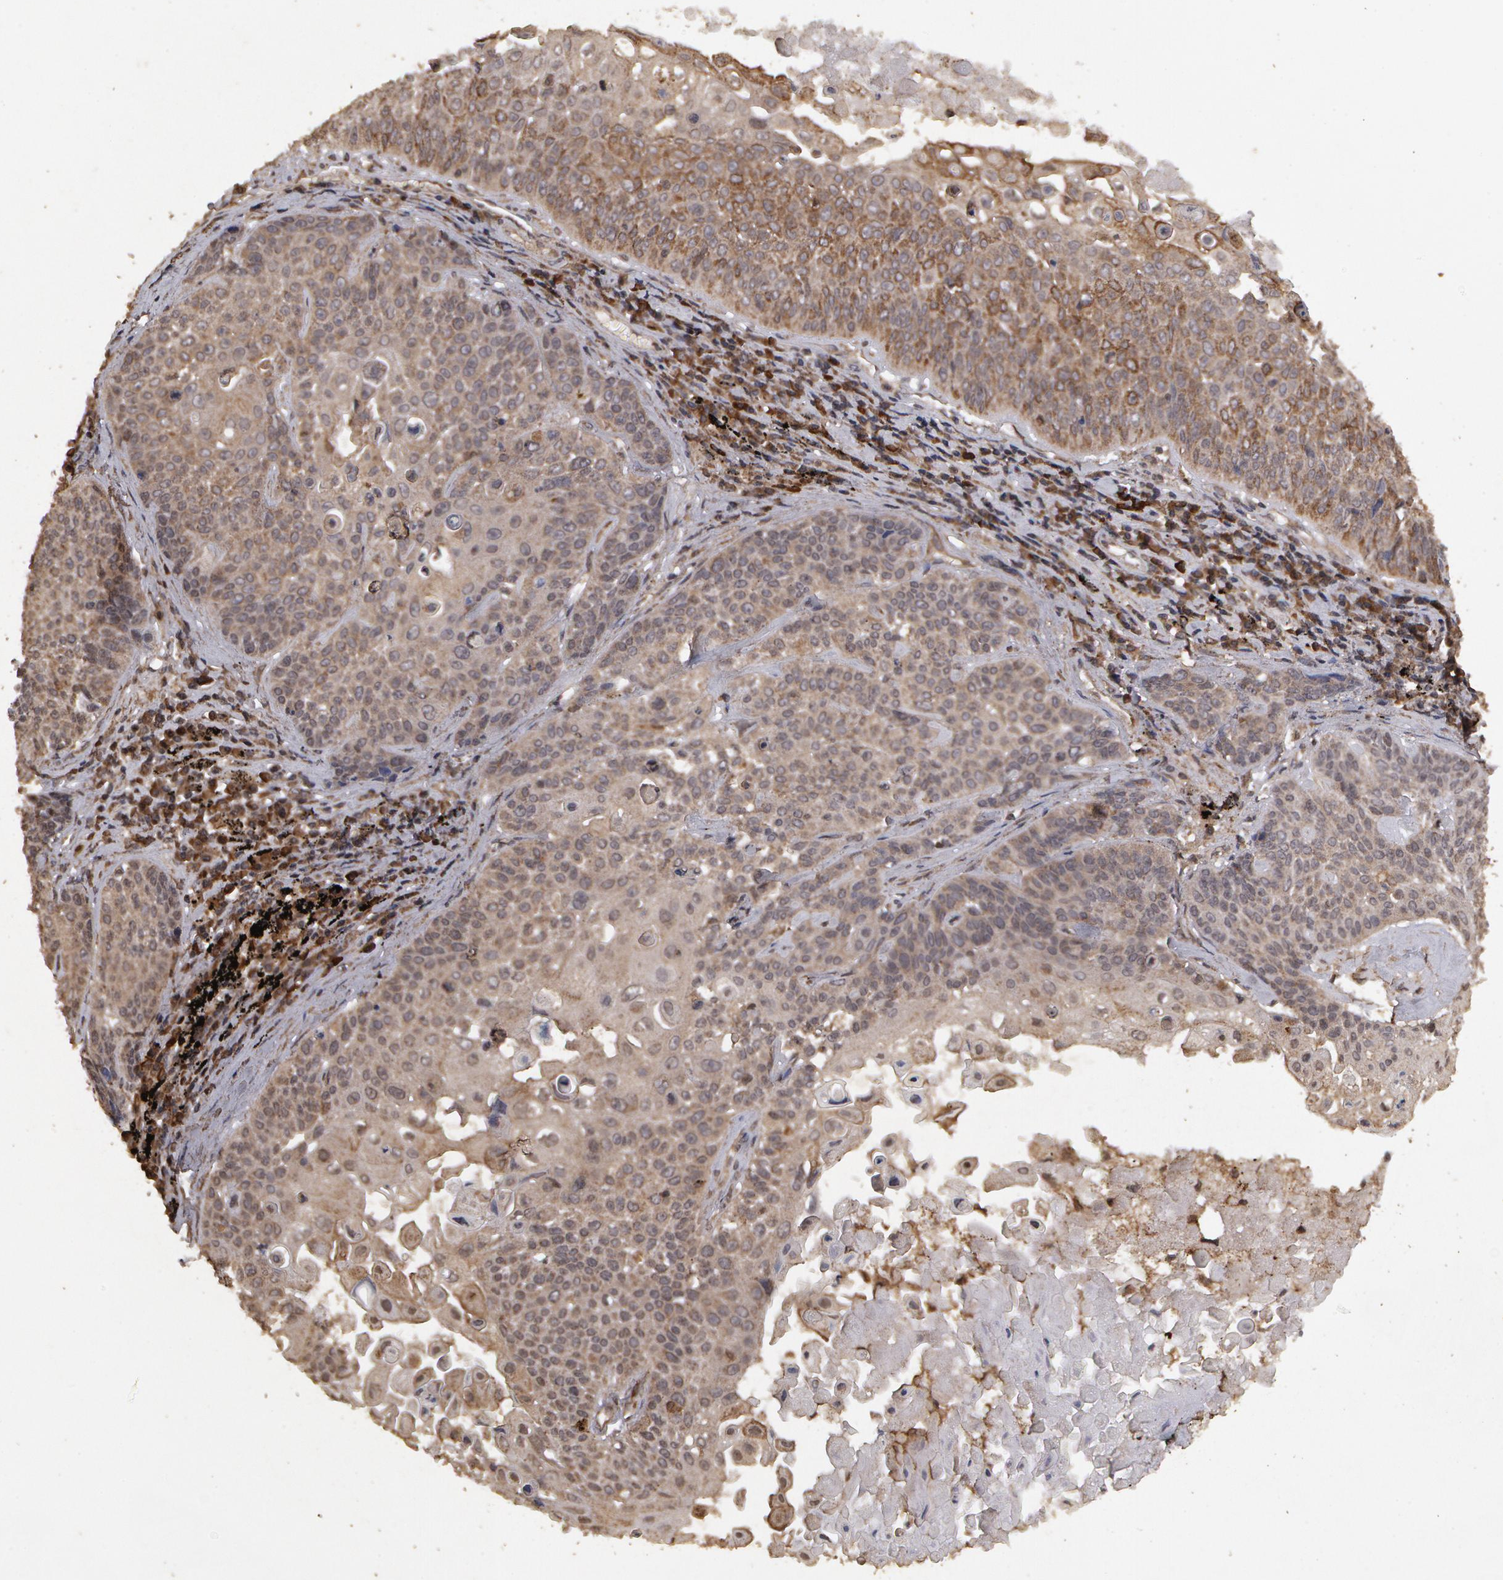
{"staining": {"intensity": "weak", "quantity": ">75%", "location": "cytoplasmic/membranous"}, "tissue": "lung cancer", "cell_type": "Tumor cells", "image_type": "cancer", "snomed": [{"axis": "morphology", "description": "Adenocarcinoma, NOS"}, {"axis": "topography", "description": "Lung"}], "caption": "Weak cytoplasmic/membranous expression for a protein is appreciated in about >75% of tumor cells of adenocarcinoma (lung) using immunohistochemistry (IHC).", "gene": "CALR", "patient": {"sex": "male", "age": 60}}